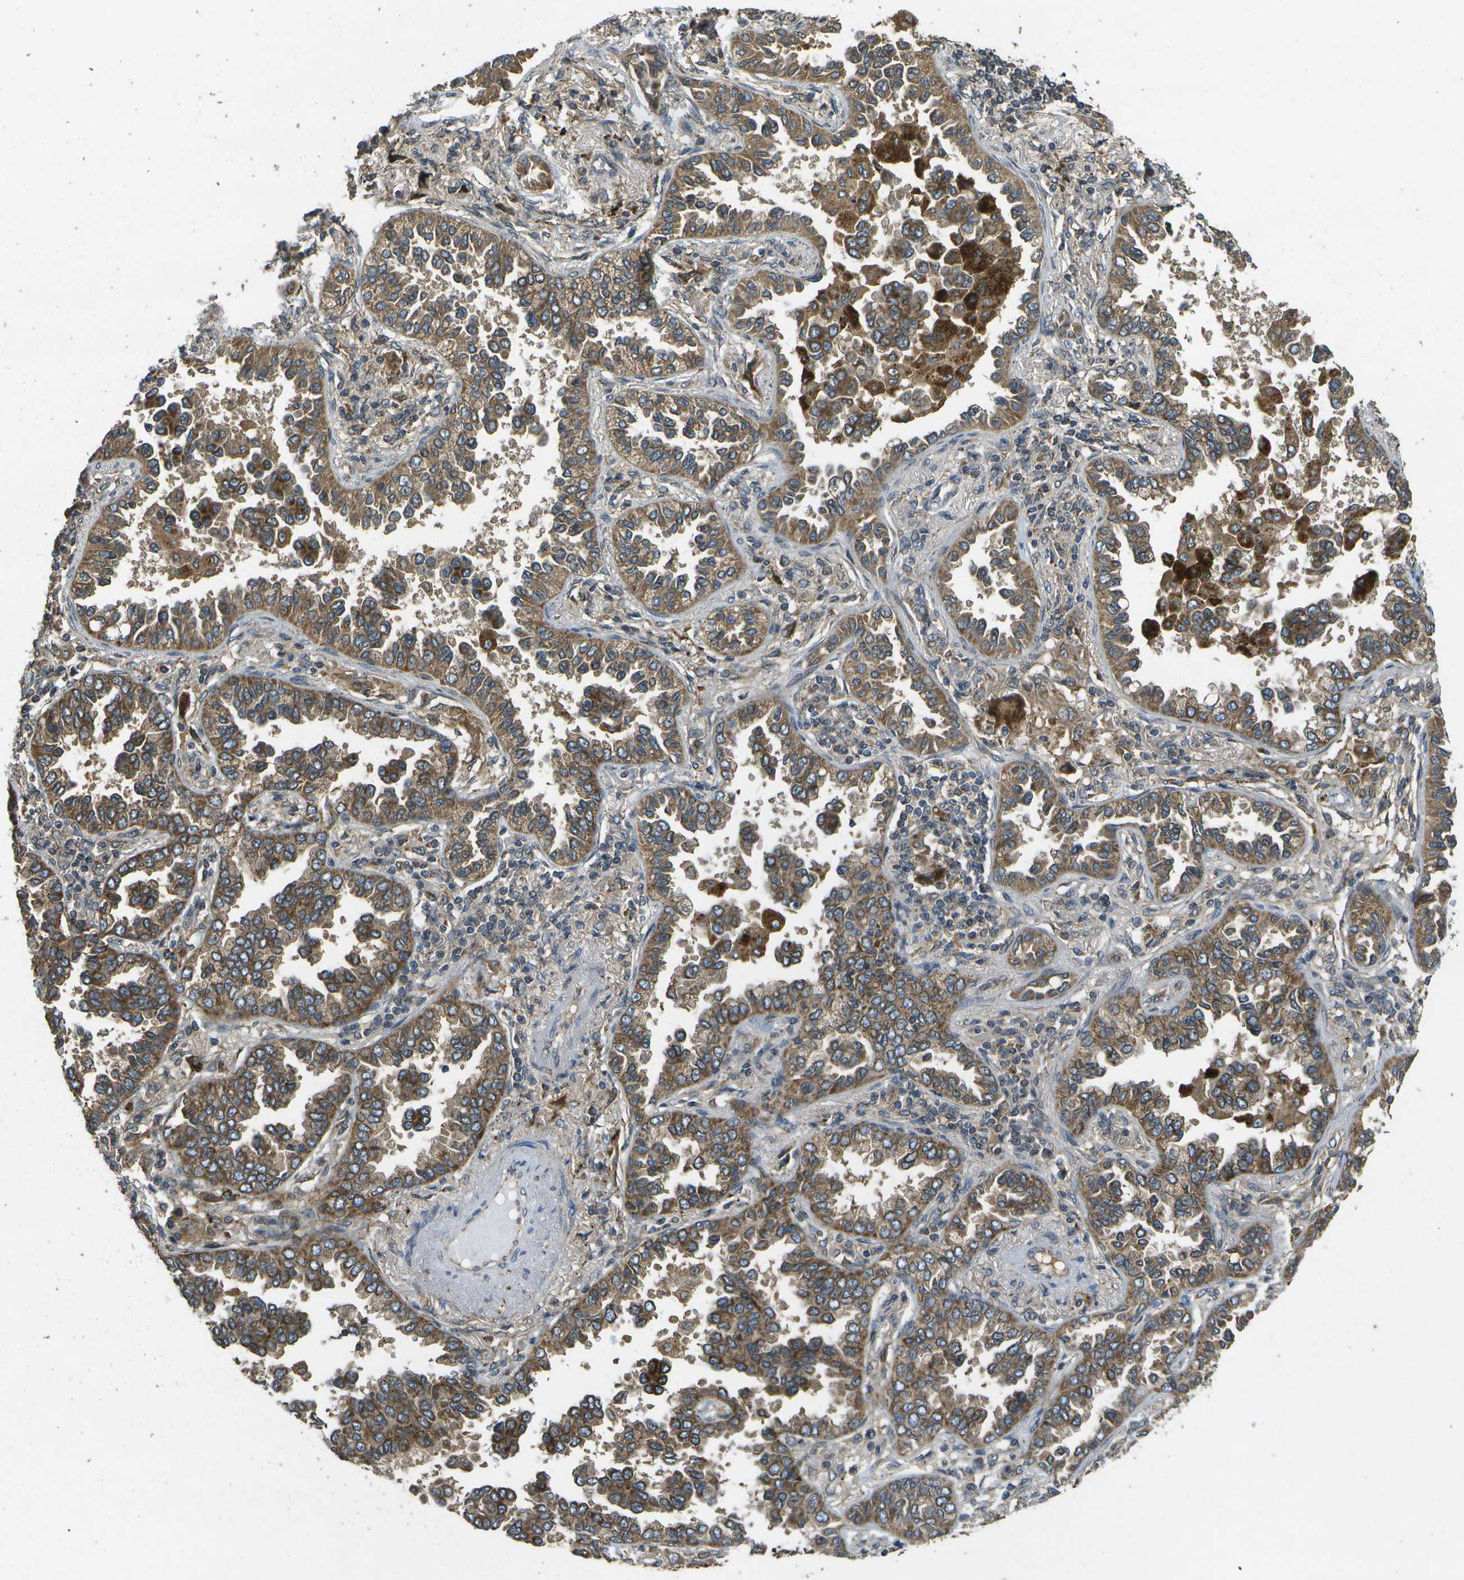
{"staining": {"intensity": "moderate", "quantity": ">75%", "location": "cytoplasmic/membranous"}, "tissue": "lung cancer", "cell_type": "Tumor cells", "image_type": "cancer", "snomed": [{"axis": "morphology", "description": "Normal tissue, NOS"}, {"axis": "morphology", "description": "Adenocarcinoma, NOS"}, {"axis": "topography", "description": "Lung"}], "caption": "About >75% of tumor cells in human adenocarcinoma (lung) display moderate cytoplasmic/membranous protein expression as visualized by brown immunohistochemical staining.", "gene": "HFE", "patient": {"sex": "male", "age": 59}}